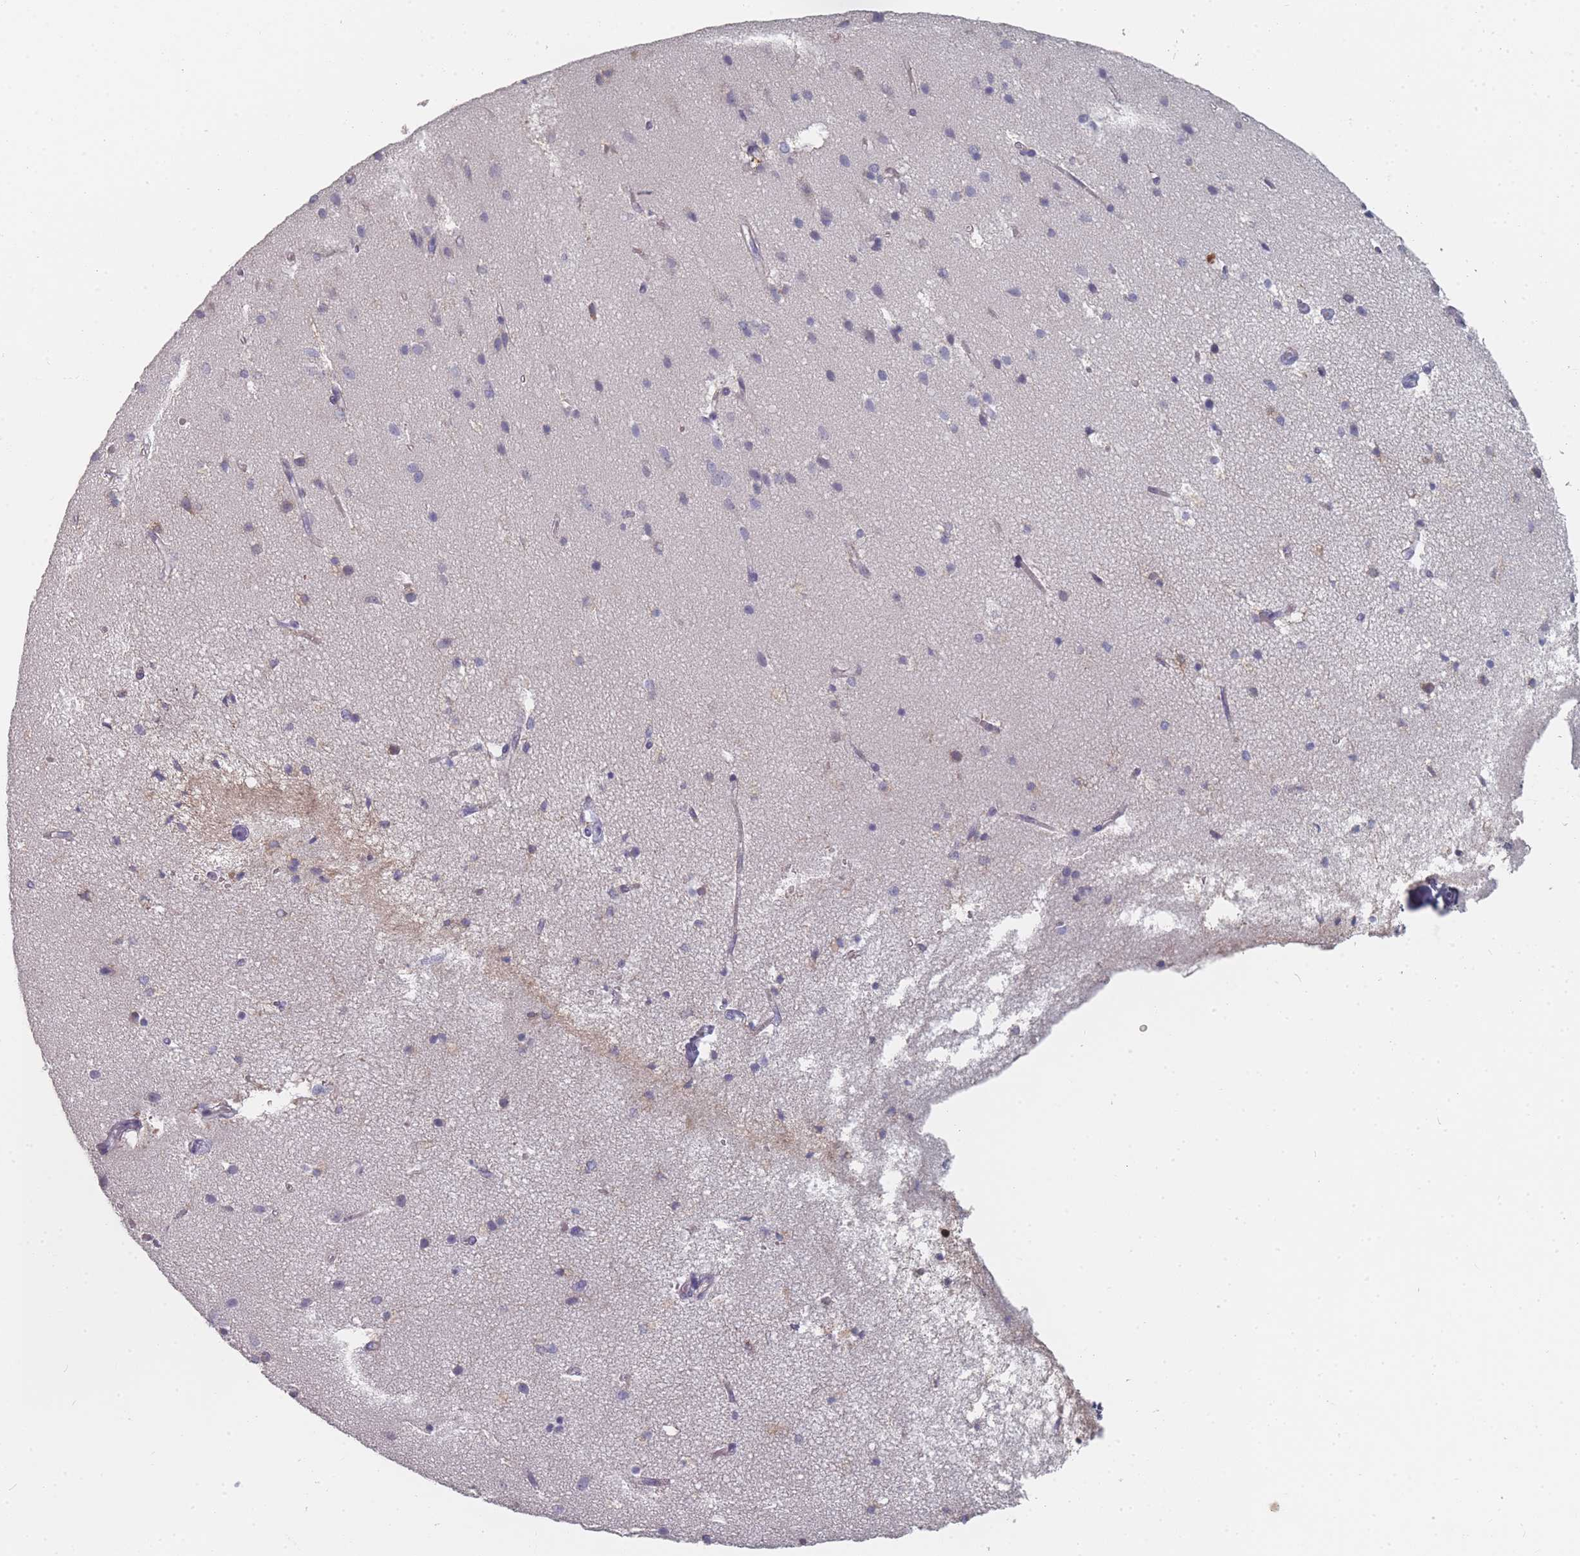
{"staining": {"intensity": "negative", "quantity": "none", "location": "none"}, "tissue": "cerebral cortex", "cell_type": "Endothelial cells", "image_type": "normal", "snomed": [{"axis": "morphology", "description": "Normal tissue, NOS"}, {"axis": "topography", "description": "Cerebral cortex"}], "caption": "The photomicrograph displays no staining of endothelial cells in unremarkable cerebral cortex. Brightfield microscopy of immunohistochemistry (IHC) stained with DAB (brown) and hematoxylin (blue), captured at high magnification.", "gene": "SLC35E4", "patient": {"sex": "male", "age": 54}}